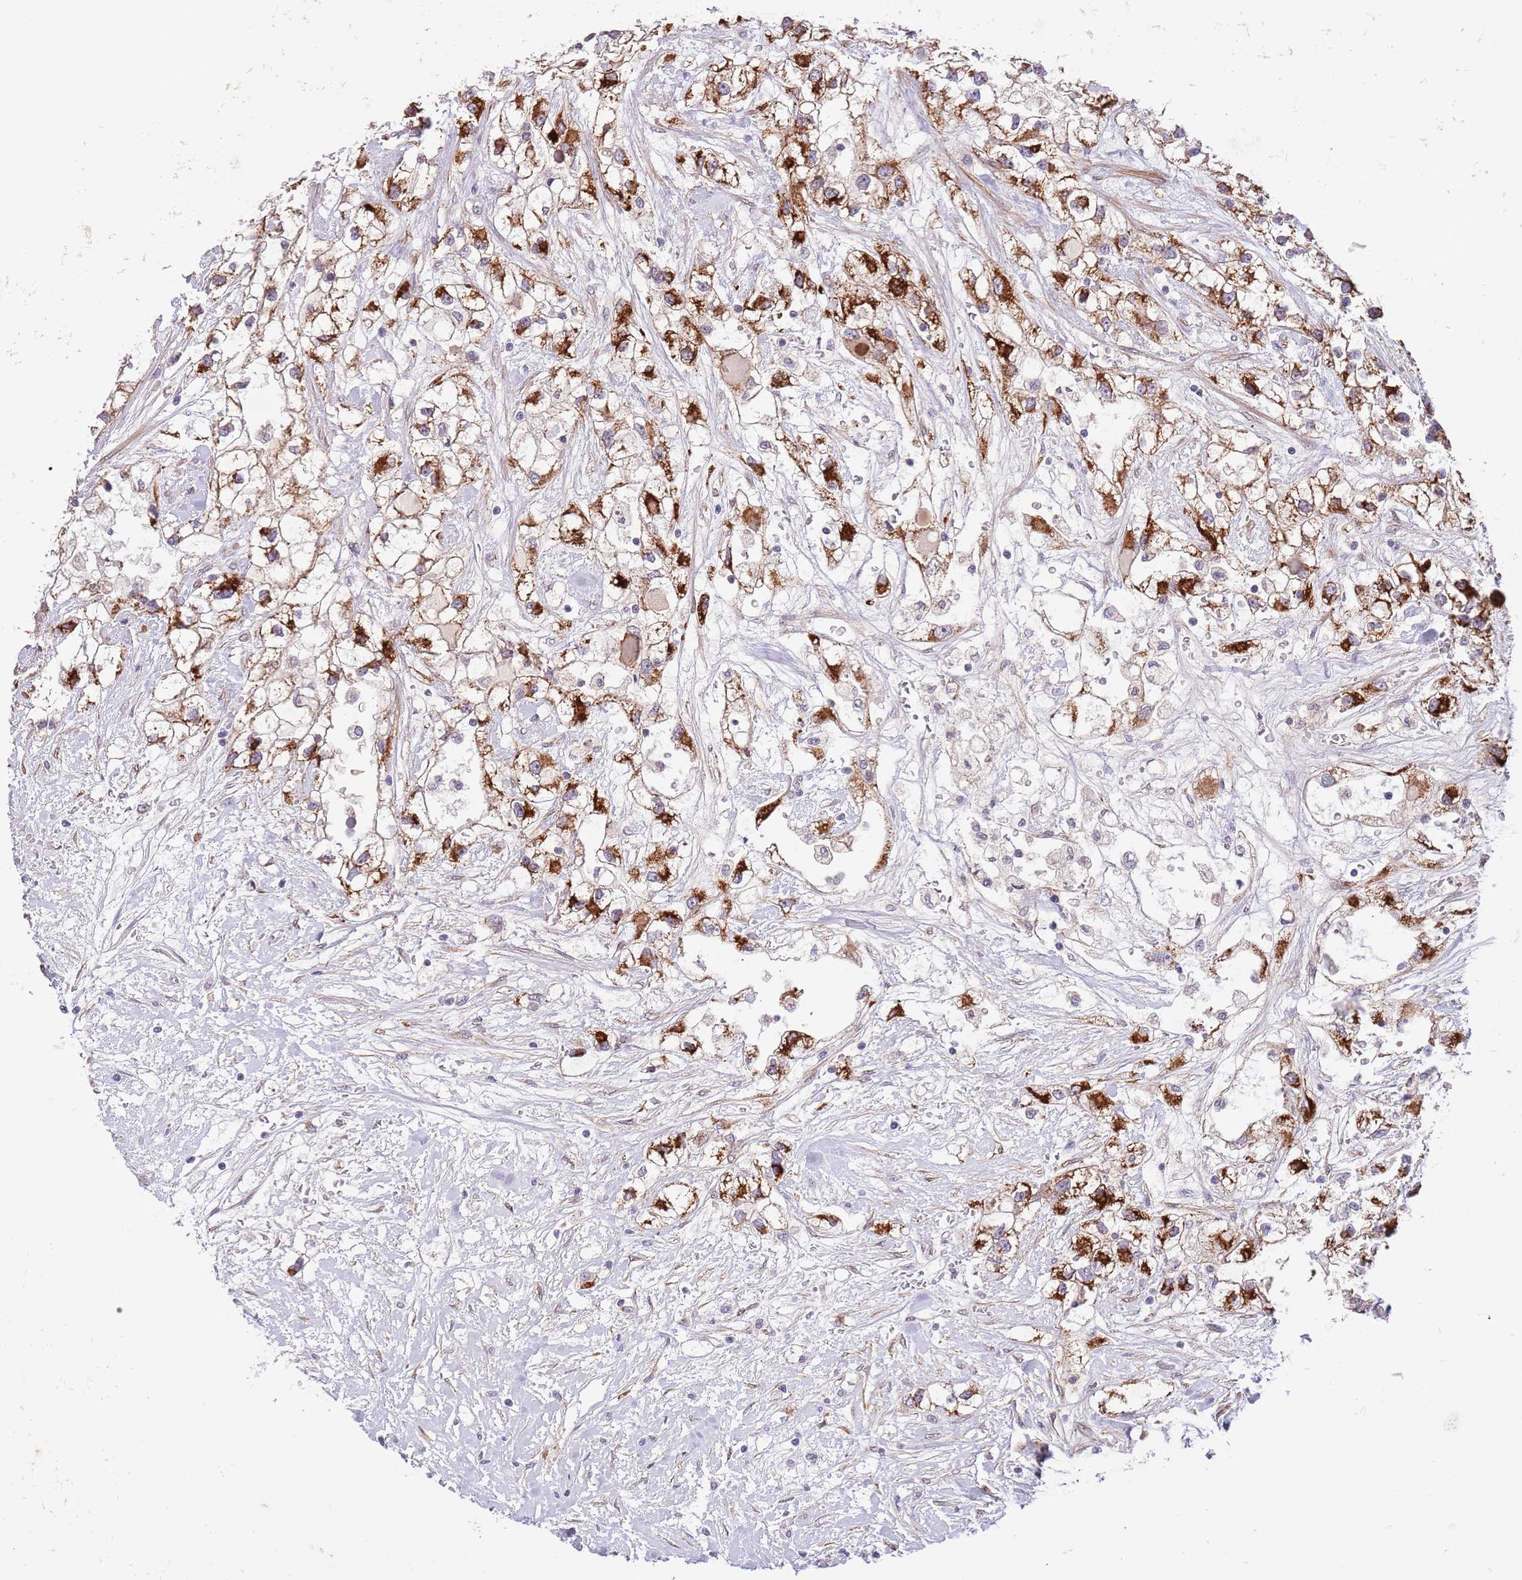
{"staining": {"intensity": "moderate", "quantity": ">75%", "location": "cytoplasmic/membranous"}, "tissue": "renal cancer", "cell_type": "Tumor cells", "image_type": "cancer", "snomed": [{"axis": "morphology", "description": "Adenocarcinoma, NOS"}, {"axis": "topography", "description": "Kidney"}], "caption": "Renal cancer (adenocarcinoma) stained for a protein (brown) demonstrates moderate cytoplasmic/membranous positive positivity in approximately >75% of tumor cells.", "gene": "ZNF658", "patient": {"sex": "male", "age": 59}}